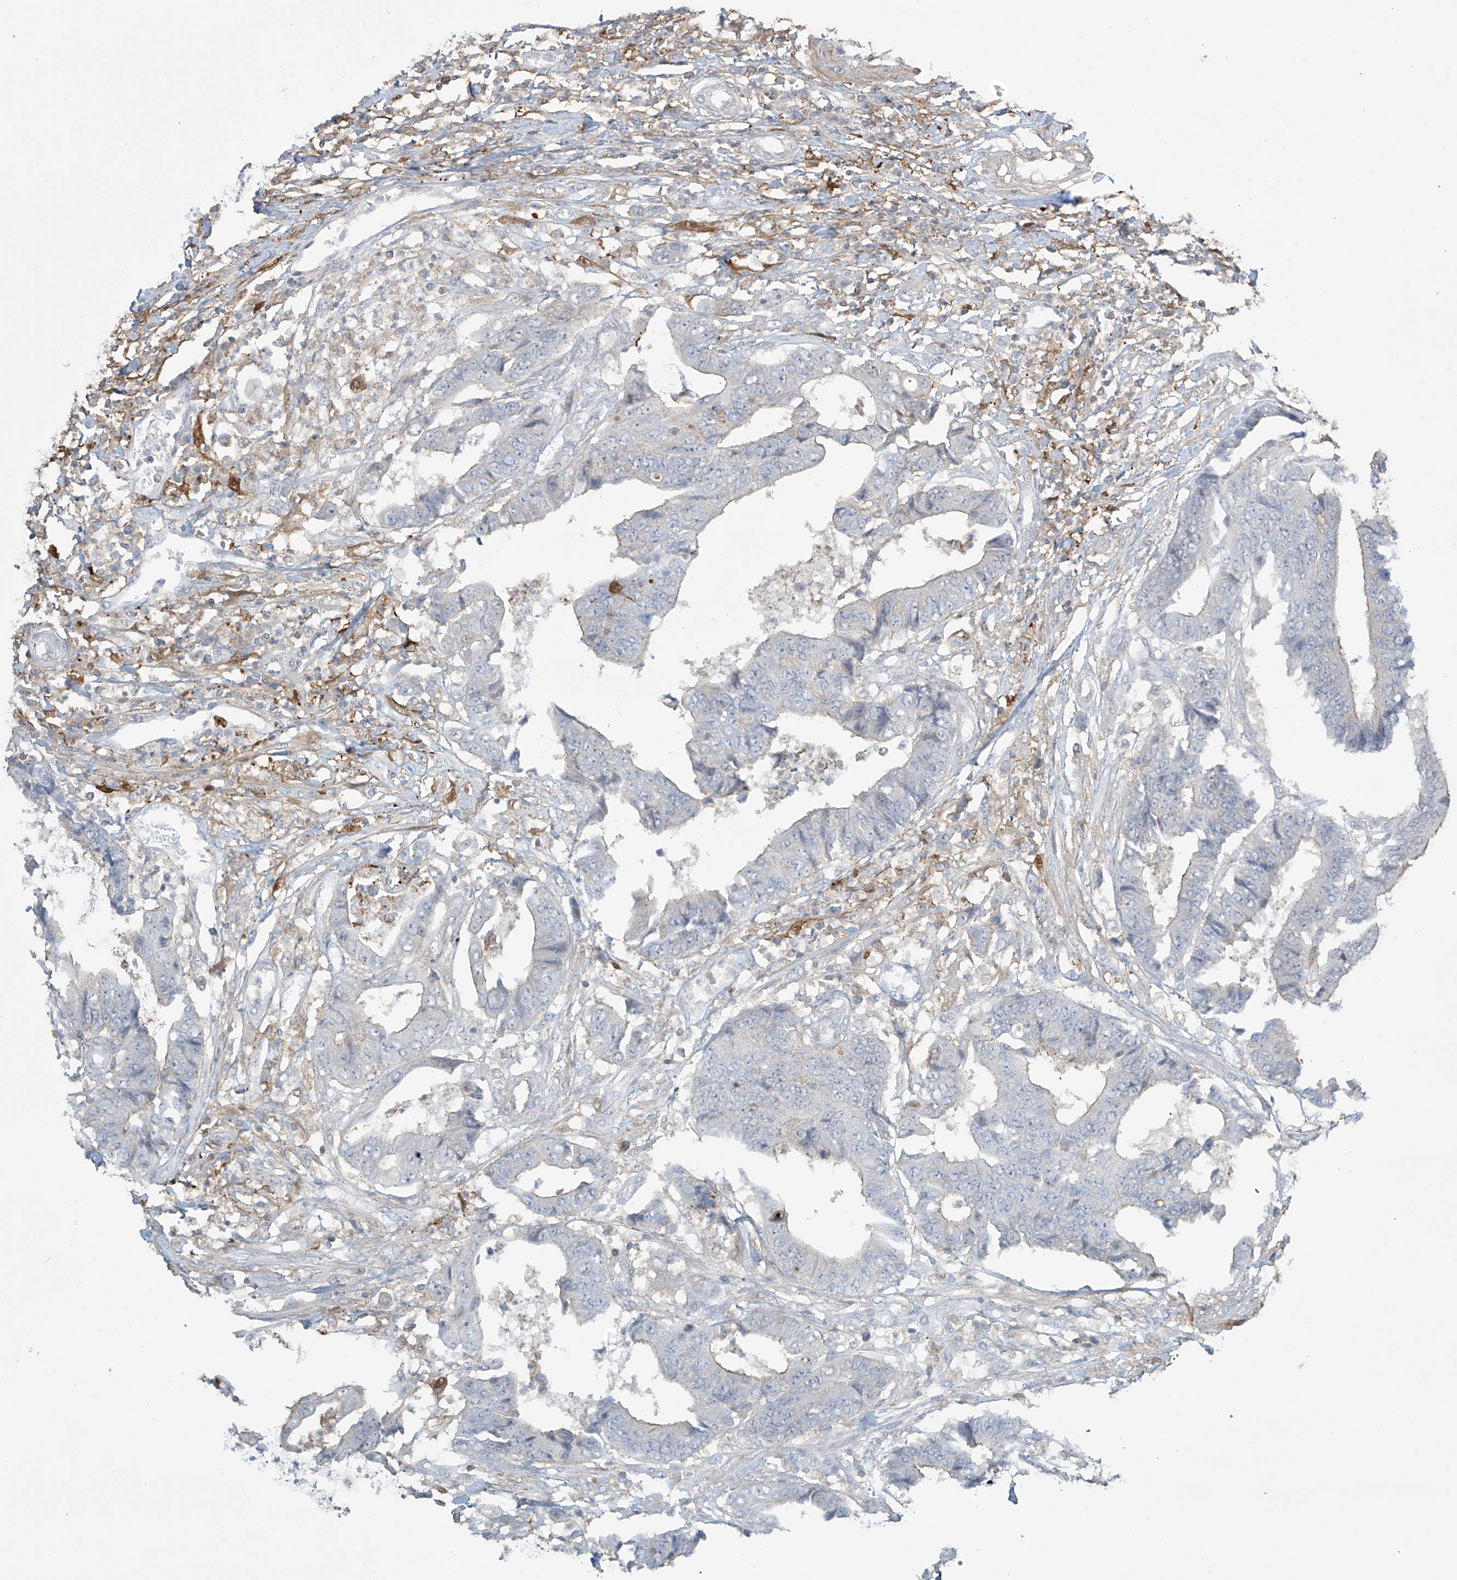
{"staining": {"intensity": "negative", "quantity": "none", "location": "none"}, "tissue": "colorectal cancer", "cell_type": "Tumor cells", "image_type": "cancer", "snomed": [{"axis": "morphology", "description": "Adenocarcinoma, NOS"}, {"axis": "topography", "description": "Rectum"}], "caption": "This is a image of immunohistochemistry staining of colorectal cancer (adenocarcinoma), which shows no staining in tumor cells.", "gene": "TAGAP", "patient": {"sex": "male", "age": 84}}